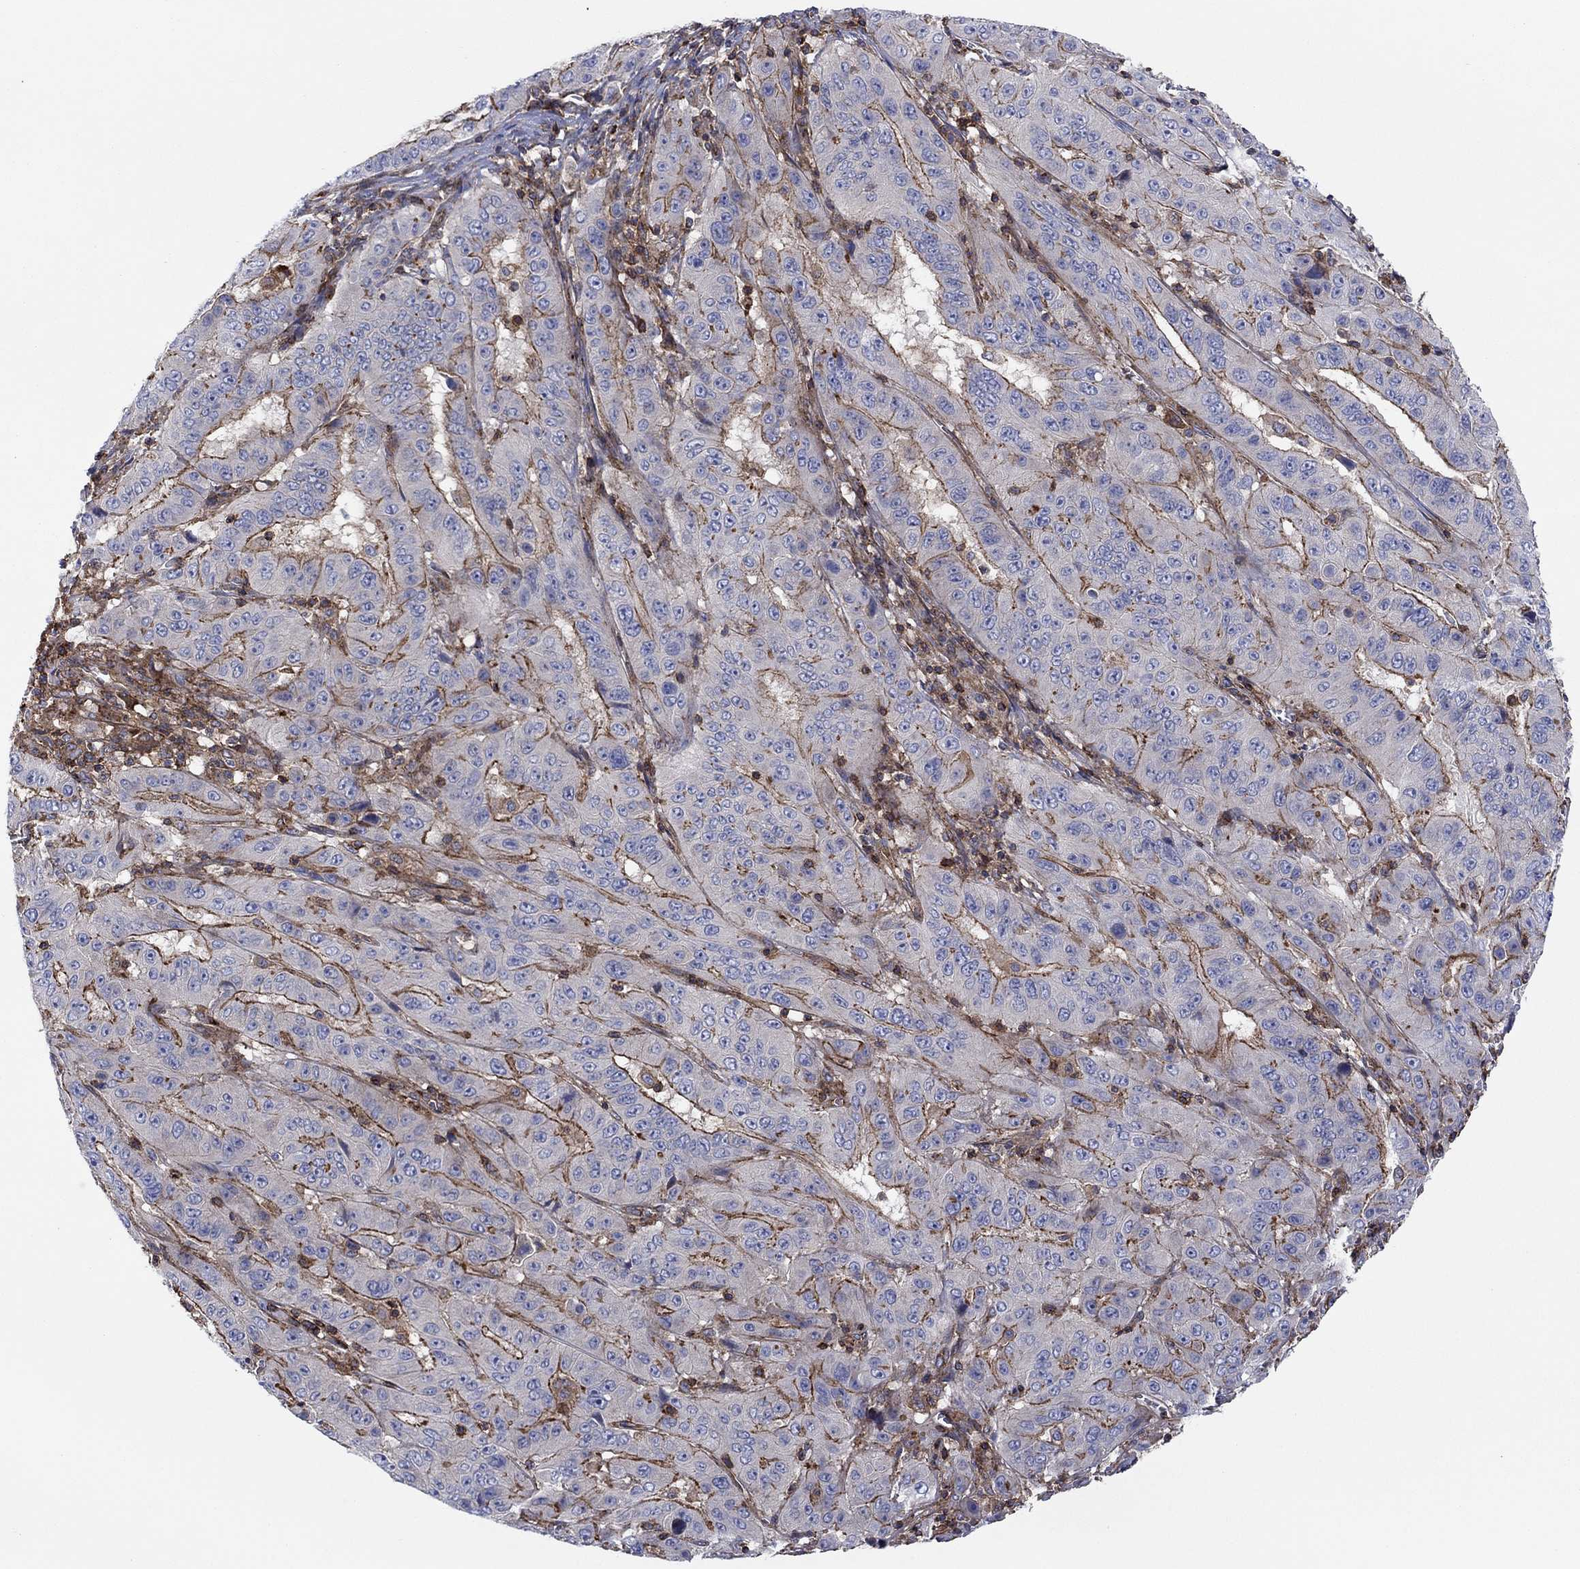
{"staining": {"intensity": "strong", "quantity": "<25%", "location": "cytoplasmic/membranous"}, "tissue": "pancreatic cancer", "cell_type": "Tumor cells", "image_type": "cancer", "snomed": [{"axis": "morphology", "description": "Adenocarcinoma, NOS"}, {"axis": "topography", "description": "Pancreas"}], "caption": "A brown stain highlights strong cytoplasmic/membranous expression of a protein in adenocarcinoma (pancreatic) tumor cells.", "gene": "PAG1", "patient": {"sex": "male", "age": 63}}